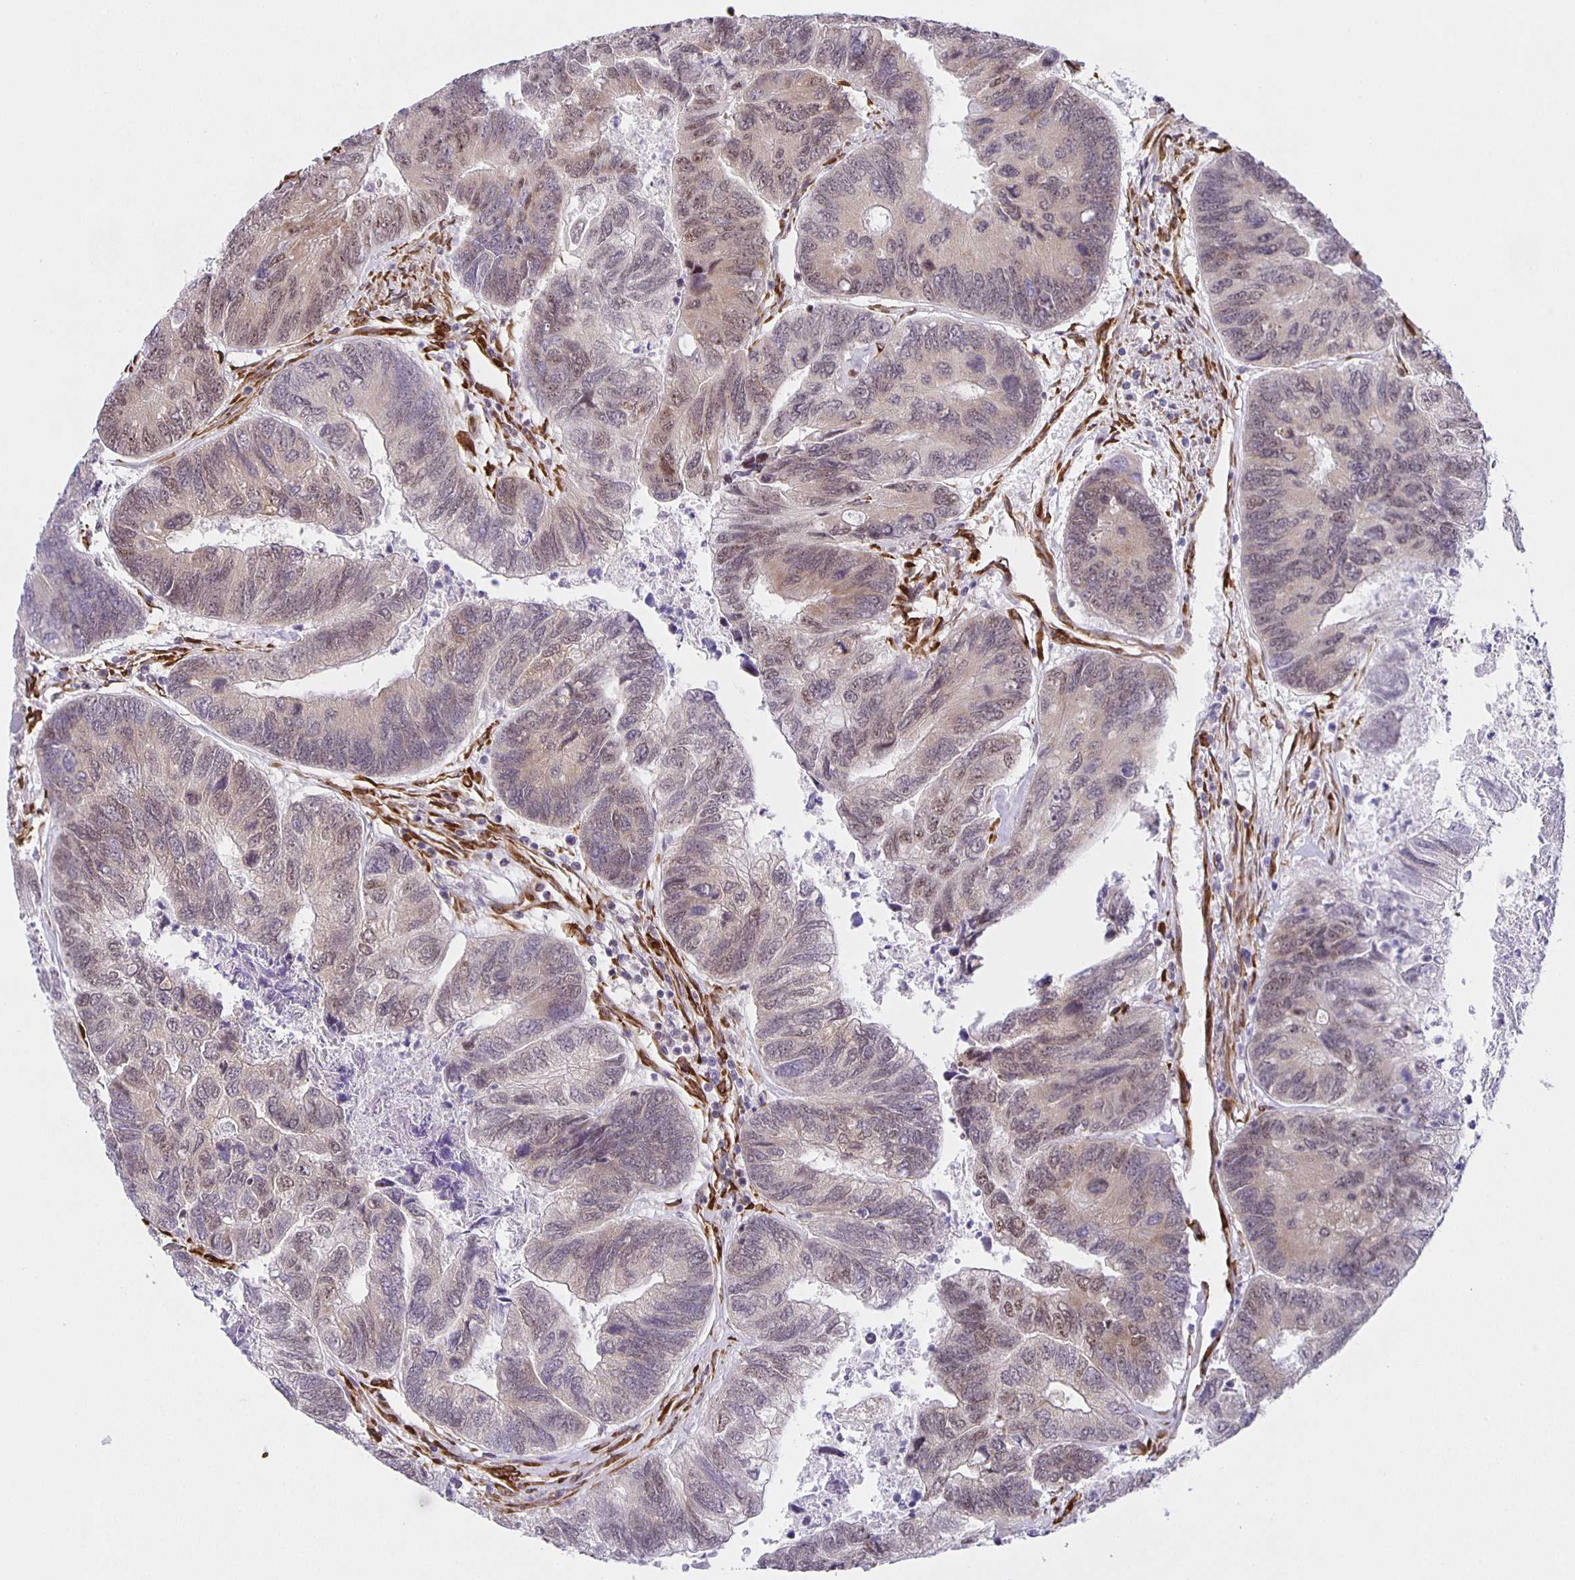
{"staining": {"intensity": "moderate", "quantity": "25%-75%", "location": "nuclear"}, "tissue": "colorectal cancer", "cell_type": "Tumor cells", "image_type": "cancer", "snomed": [{"axis": "morphology", "description": "Adenocarcinoma, NOS"}, {"axis": "topography", "description": "Colon"}], "caption": "This histopathology image displays immunohistochemistry (IHC) staining of colorectal cancer, with medium moderate nuclear staining in about 25%-75% of tumor cells.", "gene": "ZRANB2", "patient": {"sex": "female", "age": 67}}